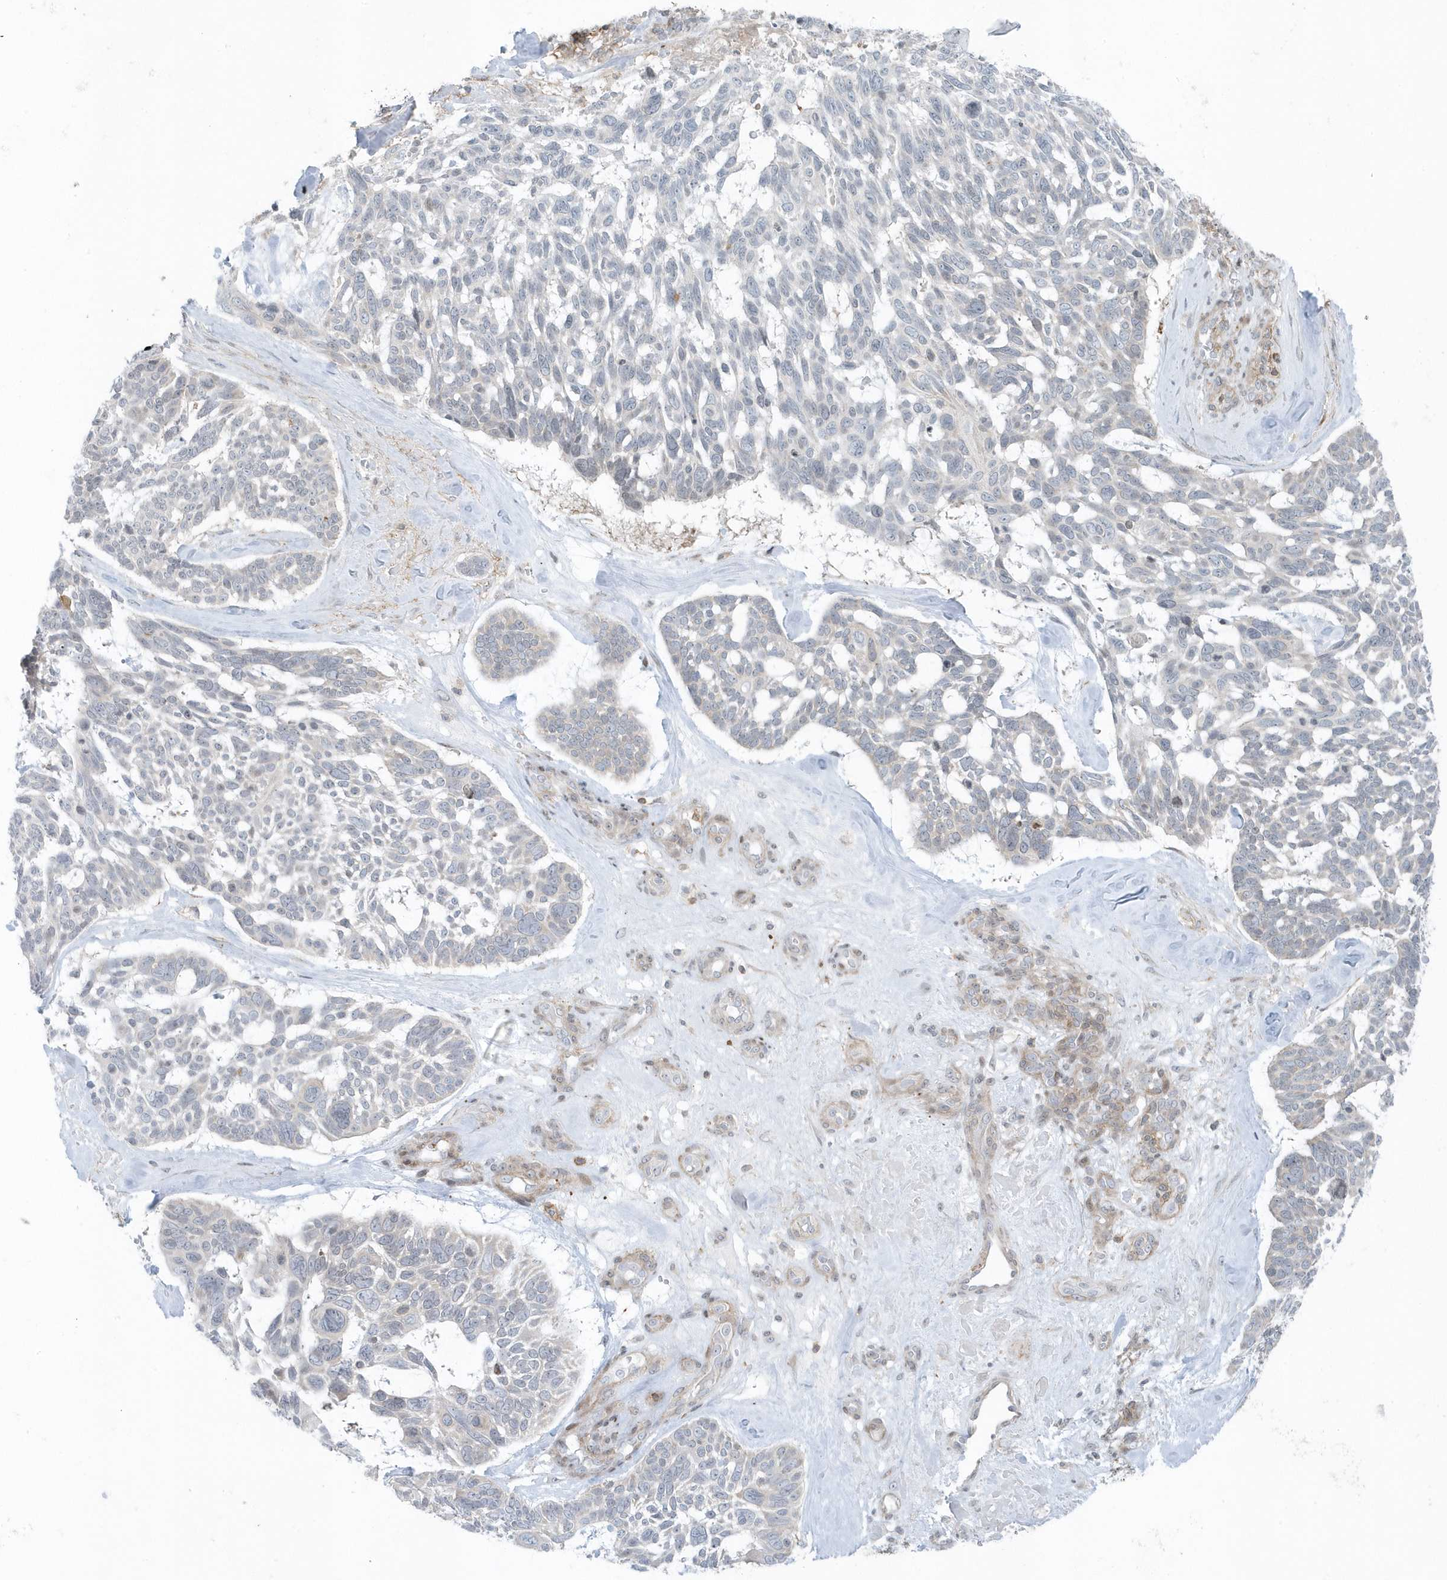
{"staining": {"intensity": "negative", "quantity": "none", "location": "none"}, "tissue": "skin cancer", "cell_type": "Tumor cells", "image_type": "cancer", "snomed": [{"axis": "morphology", "description": "Basal cell carcinoma"}, {"axis": "topography", "description": "Skin"}], "caption": "IHC of skin cancer (basal cell carcinoma) shows no expression in tumor cells.", "gene": "CACNB2", "patient": {"sex": "male", "age": 88}}